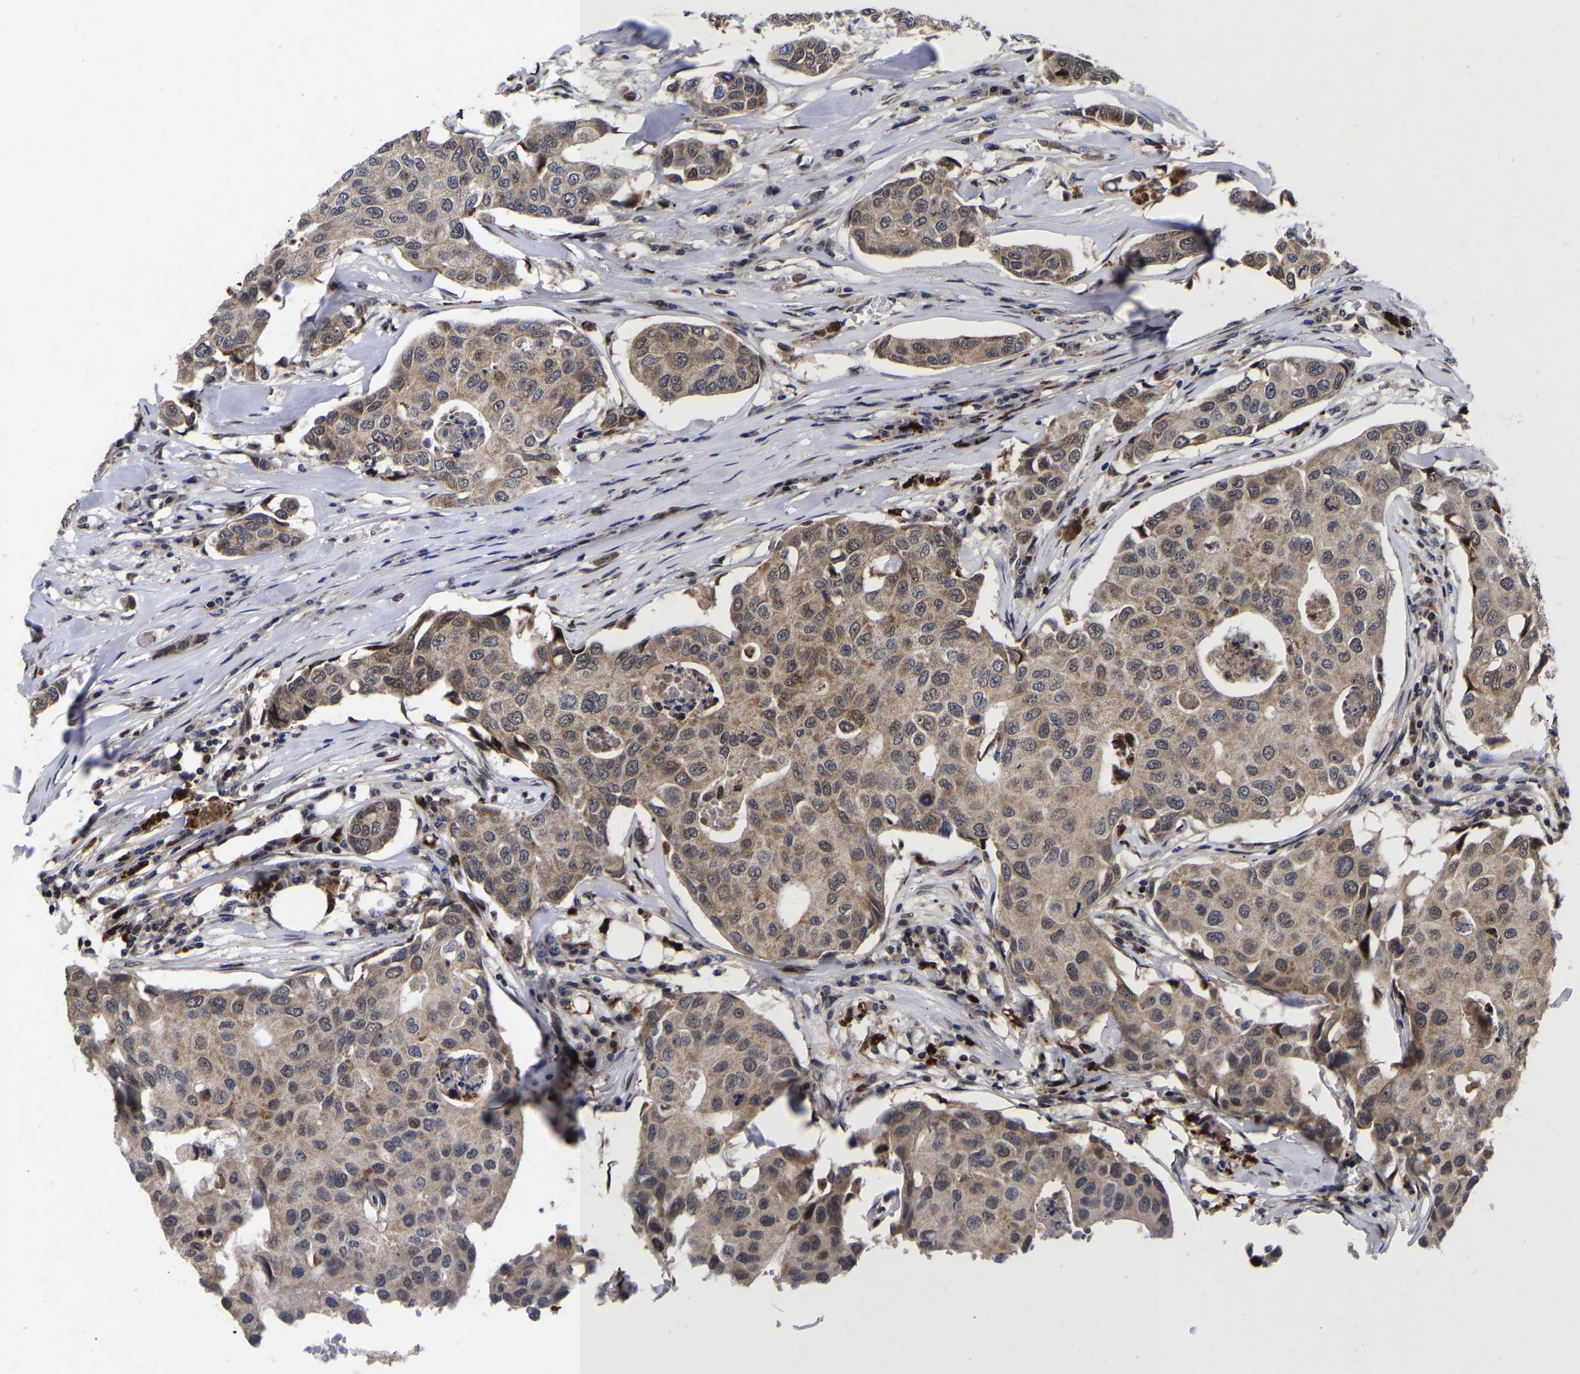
{"staining": {"intensity": "moderate", "quantity": ">75%", "location": "cytoplasmic/membranous"}, "tissue": "breast cancer", "cell_type": "Tumor cells", "image_type": "cancer", "snomed": [{"axis": "morphology", "description": "Duct carcinoma"}, {"axis": "topography", "description": "Breast"}], "caption": "Tumor cells exhibit moderate cytoplasmic/membranous positivity in about >75% of cells in breast intraductal carcinoma.", "gene": "JUNB", "patient": {"sex": "female", "age": 80}}